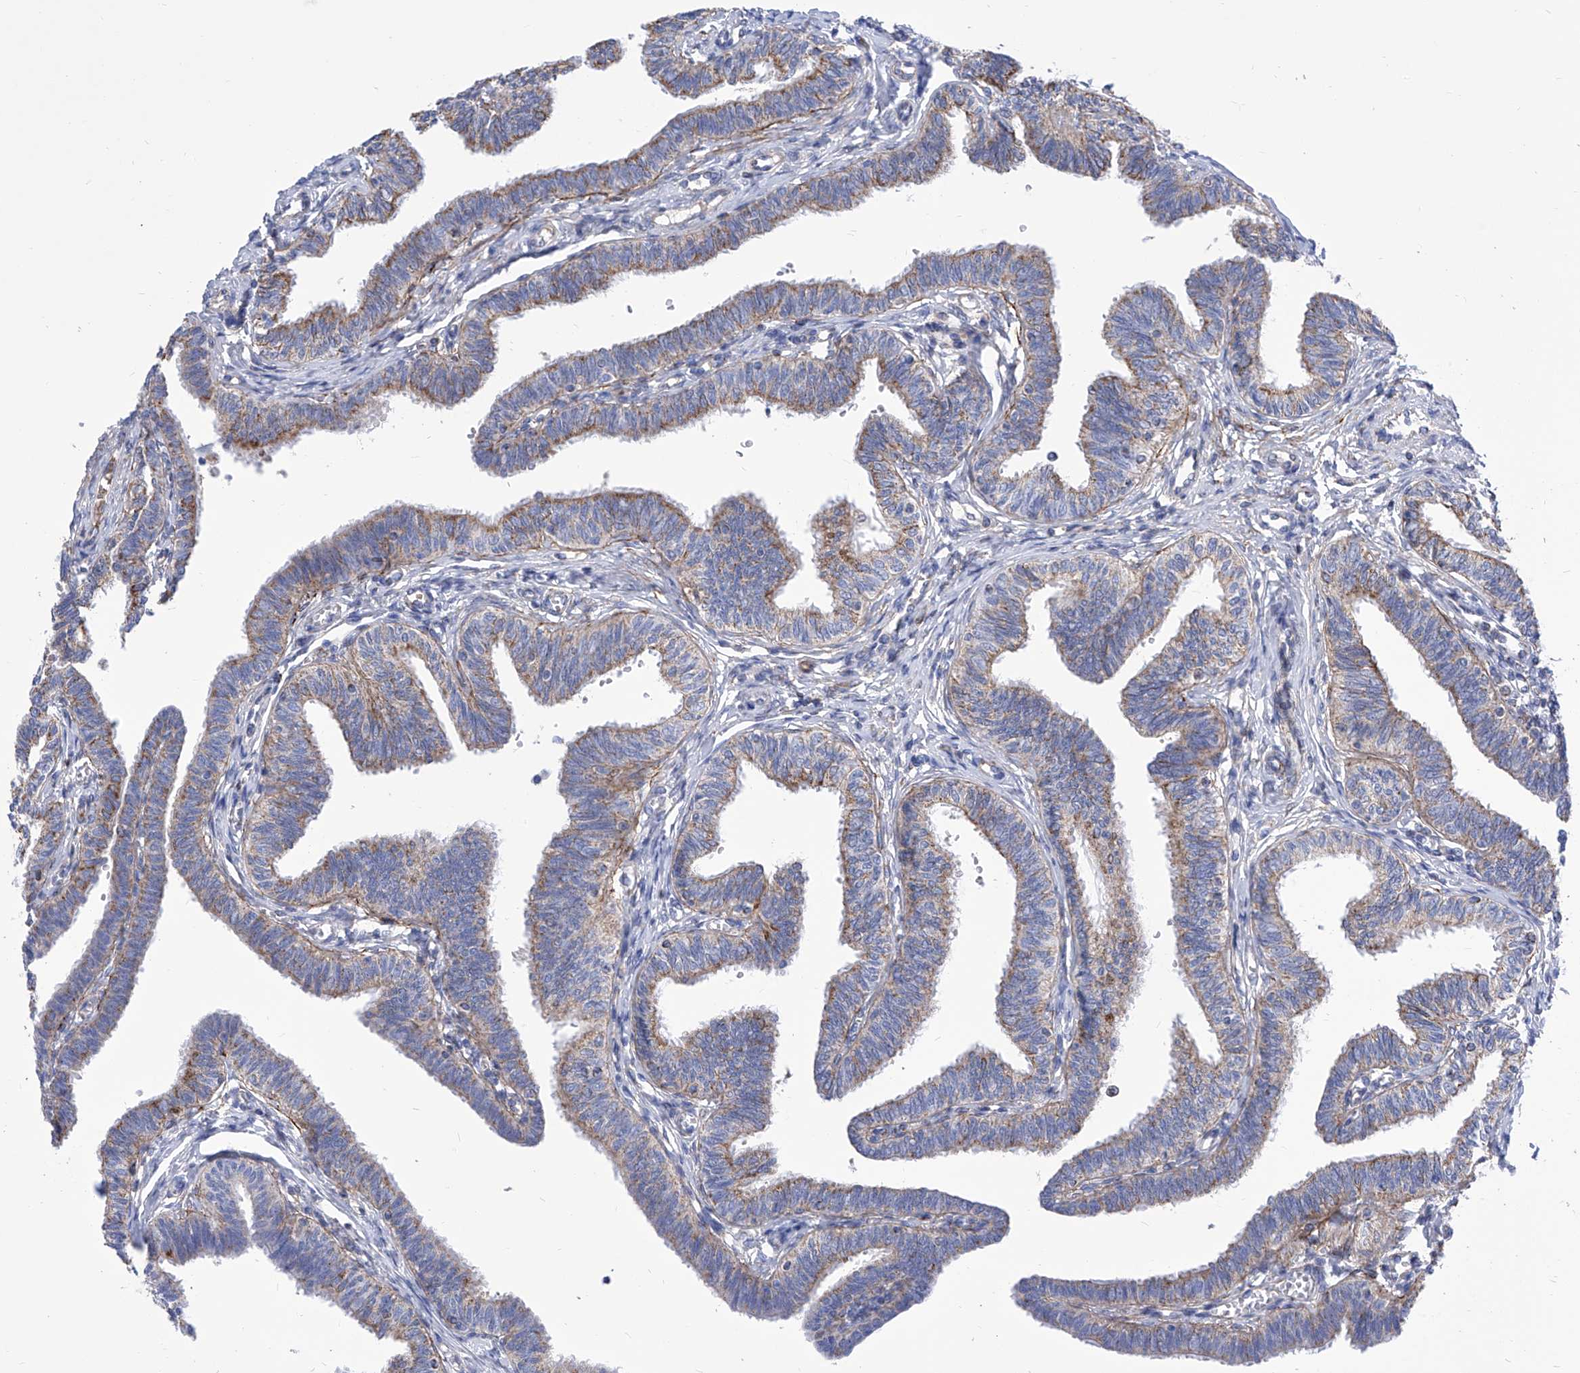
{"staining": {"intensity": "moderate", "quantity": "25%-75%", "location": "cytoplasmic/membranous"}, "tissue": "fallopian tube", "cell_type": "Glandular cells", "image_type": "normal", "snomed": [{"axis": "morphology", "description": "Normal tissue, NOS"}, {"axis": "topography", "description": "Fallopian tube"}, {"axis": "topography", "description": "Ovary"}], "caption": "Immunohistochemistry photomicrograph of unremarkable fallopian tube: human fallopian tube stained using IHC shows medium levels of moderate protein expression localized specifically in the cytoplasmic/membranous of glandular cells, appearing as a cytoplasmic/membranous brown color.", "gene": "SRBD1", "patient": {"sex": "female", "age": 23}}